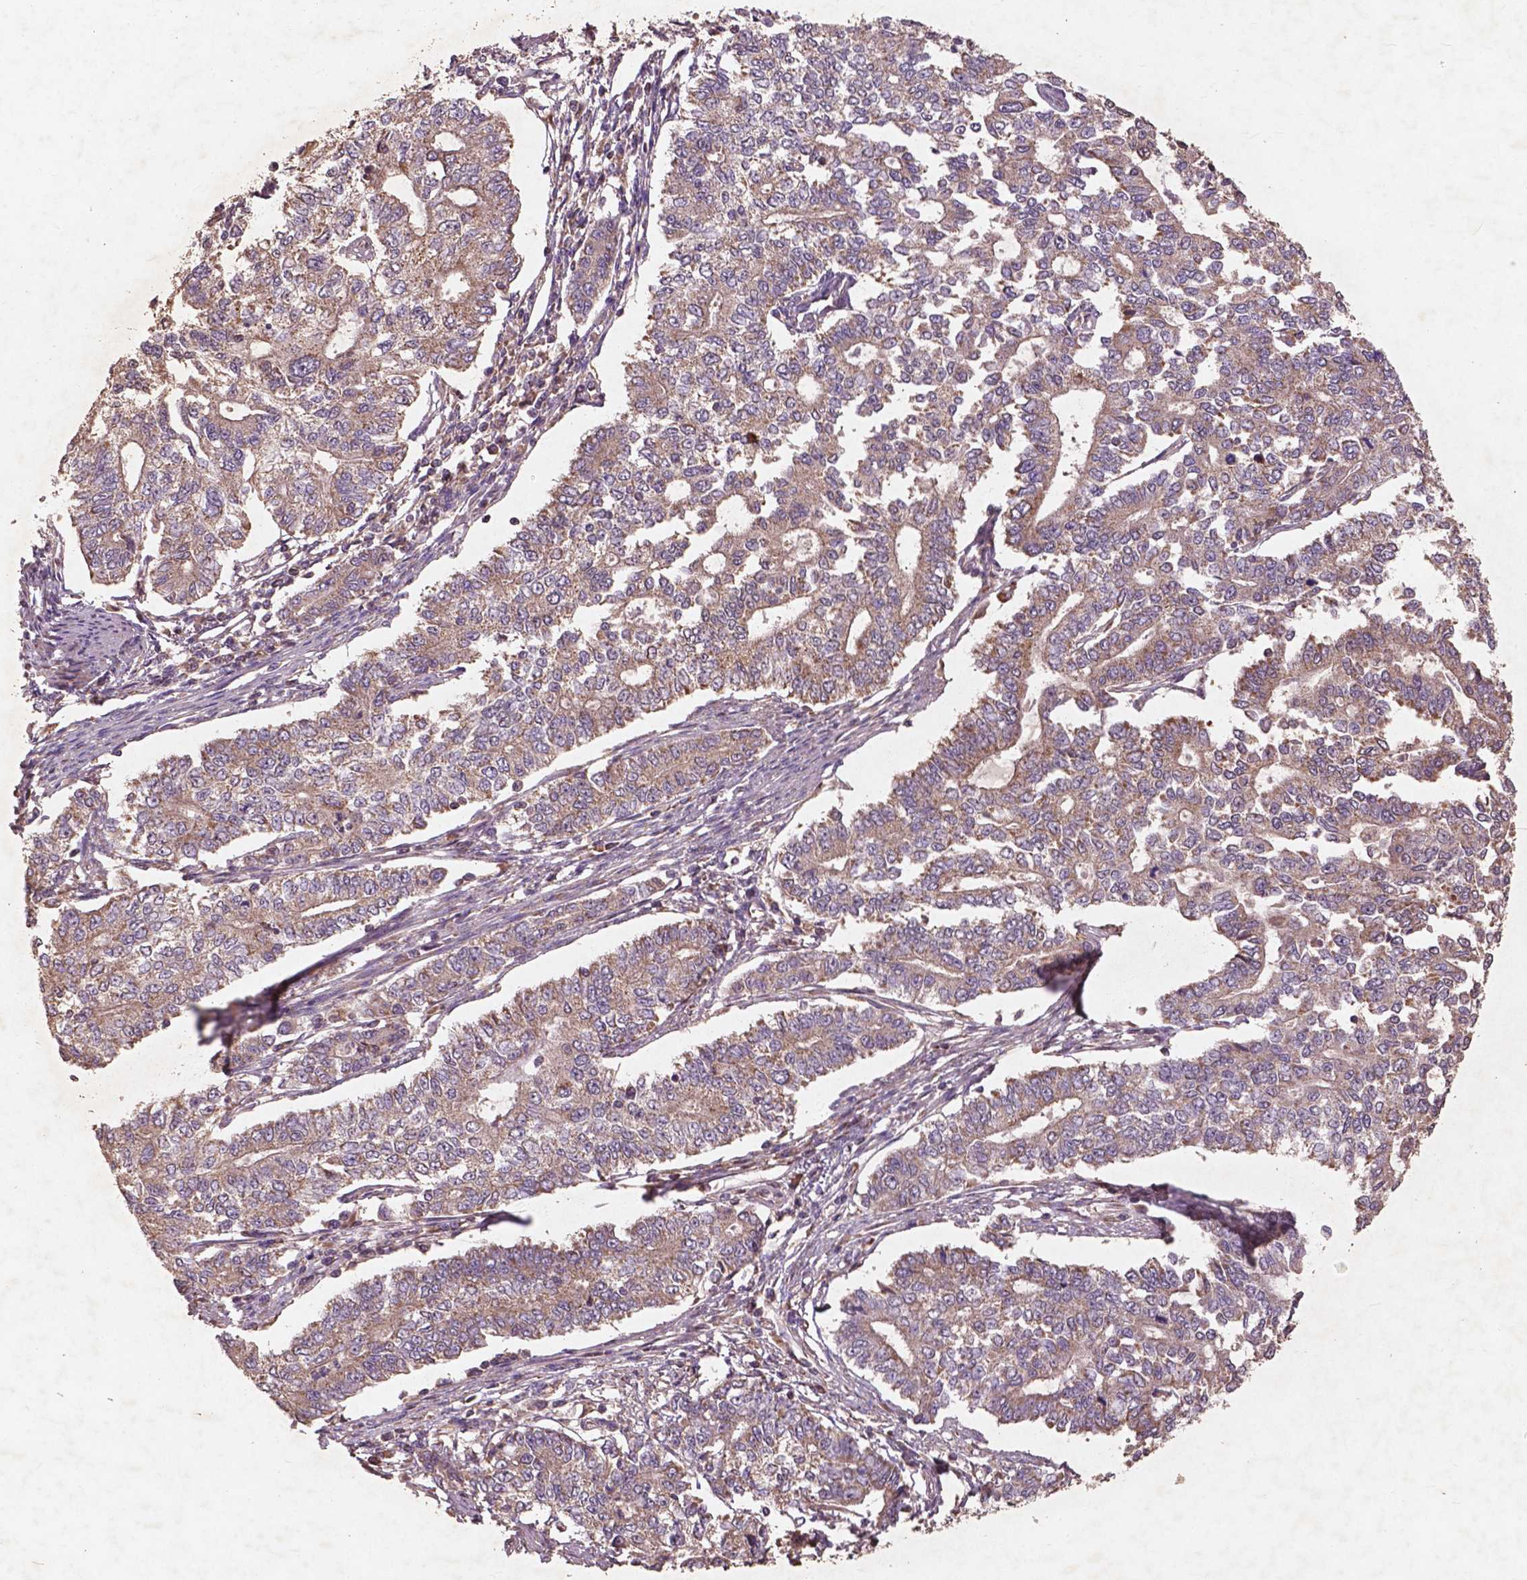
{"staining": {"intensity": "moderate", "quantity": ">75%", "location": "cytoplasmic/membranous"}, "tissue": "endometrial cancer", "cell_type": "Tumor cells", "image_type": "cancer", "snomed": [{"axis": "morphology", "description": "Adenocarcinoma, NOS"}, {"axis": "topography", "description": "Uterus"}], "caption": "Endometrial cancer tissue displays moderate cytoplasmic/membranous positivity in about >75% of tumor cells The staining was performed using DAB (3,3'-diaminobenzidine), with brown indicating positive protein expression. Nuclei are stained blue with hematoxylin.", "gene": "ST6GALNAC5", "patient": {"sex": "female", "age": 59}}